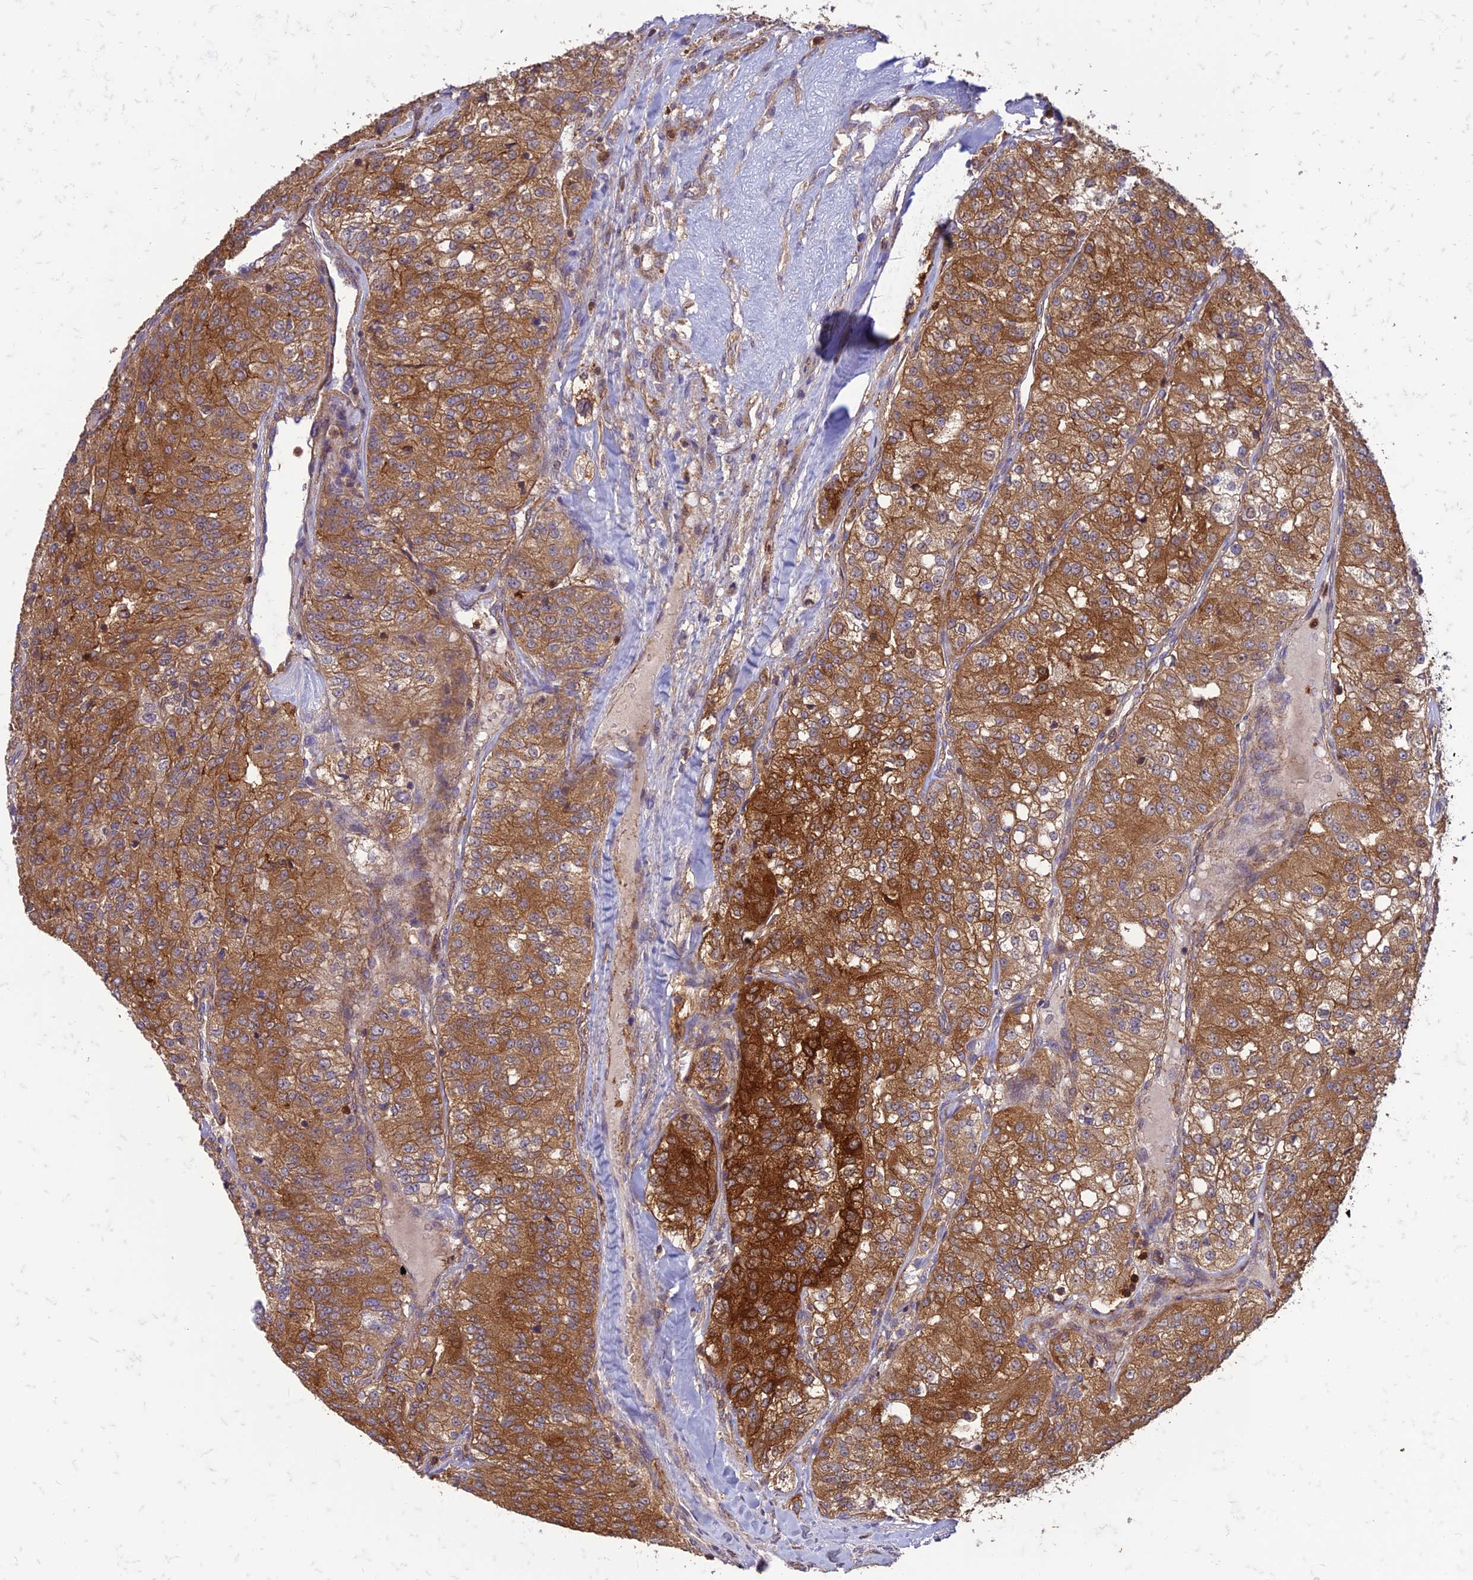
{"staining": {"intensity": "strong", "quantity": ">75%", "location": "cytoplasmic/membranous"}, "tissue": "renal cancer", "cell_type": "Tumor cells", "image_type": "cancer", "snomed": [{"axis": "morphology", "description": "Adenocarcinoma, NOS"}, {"axis": "topography", "description": "Kidney"}], "caption": "Immunohistochemical staining of renal cancer shows high levels of strong cytoplasmic/membranous expression in about >75% of tumor cells.", "gene": "HPSE2", "patient": {"sex": "female", "age": 63}}